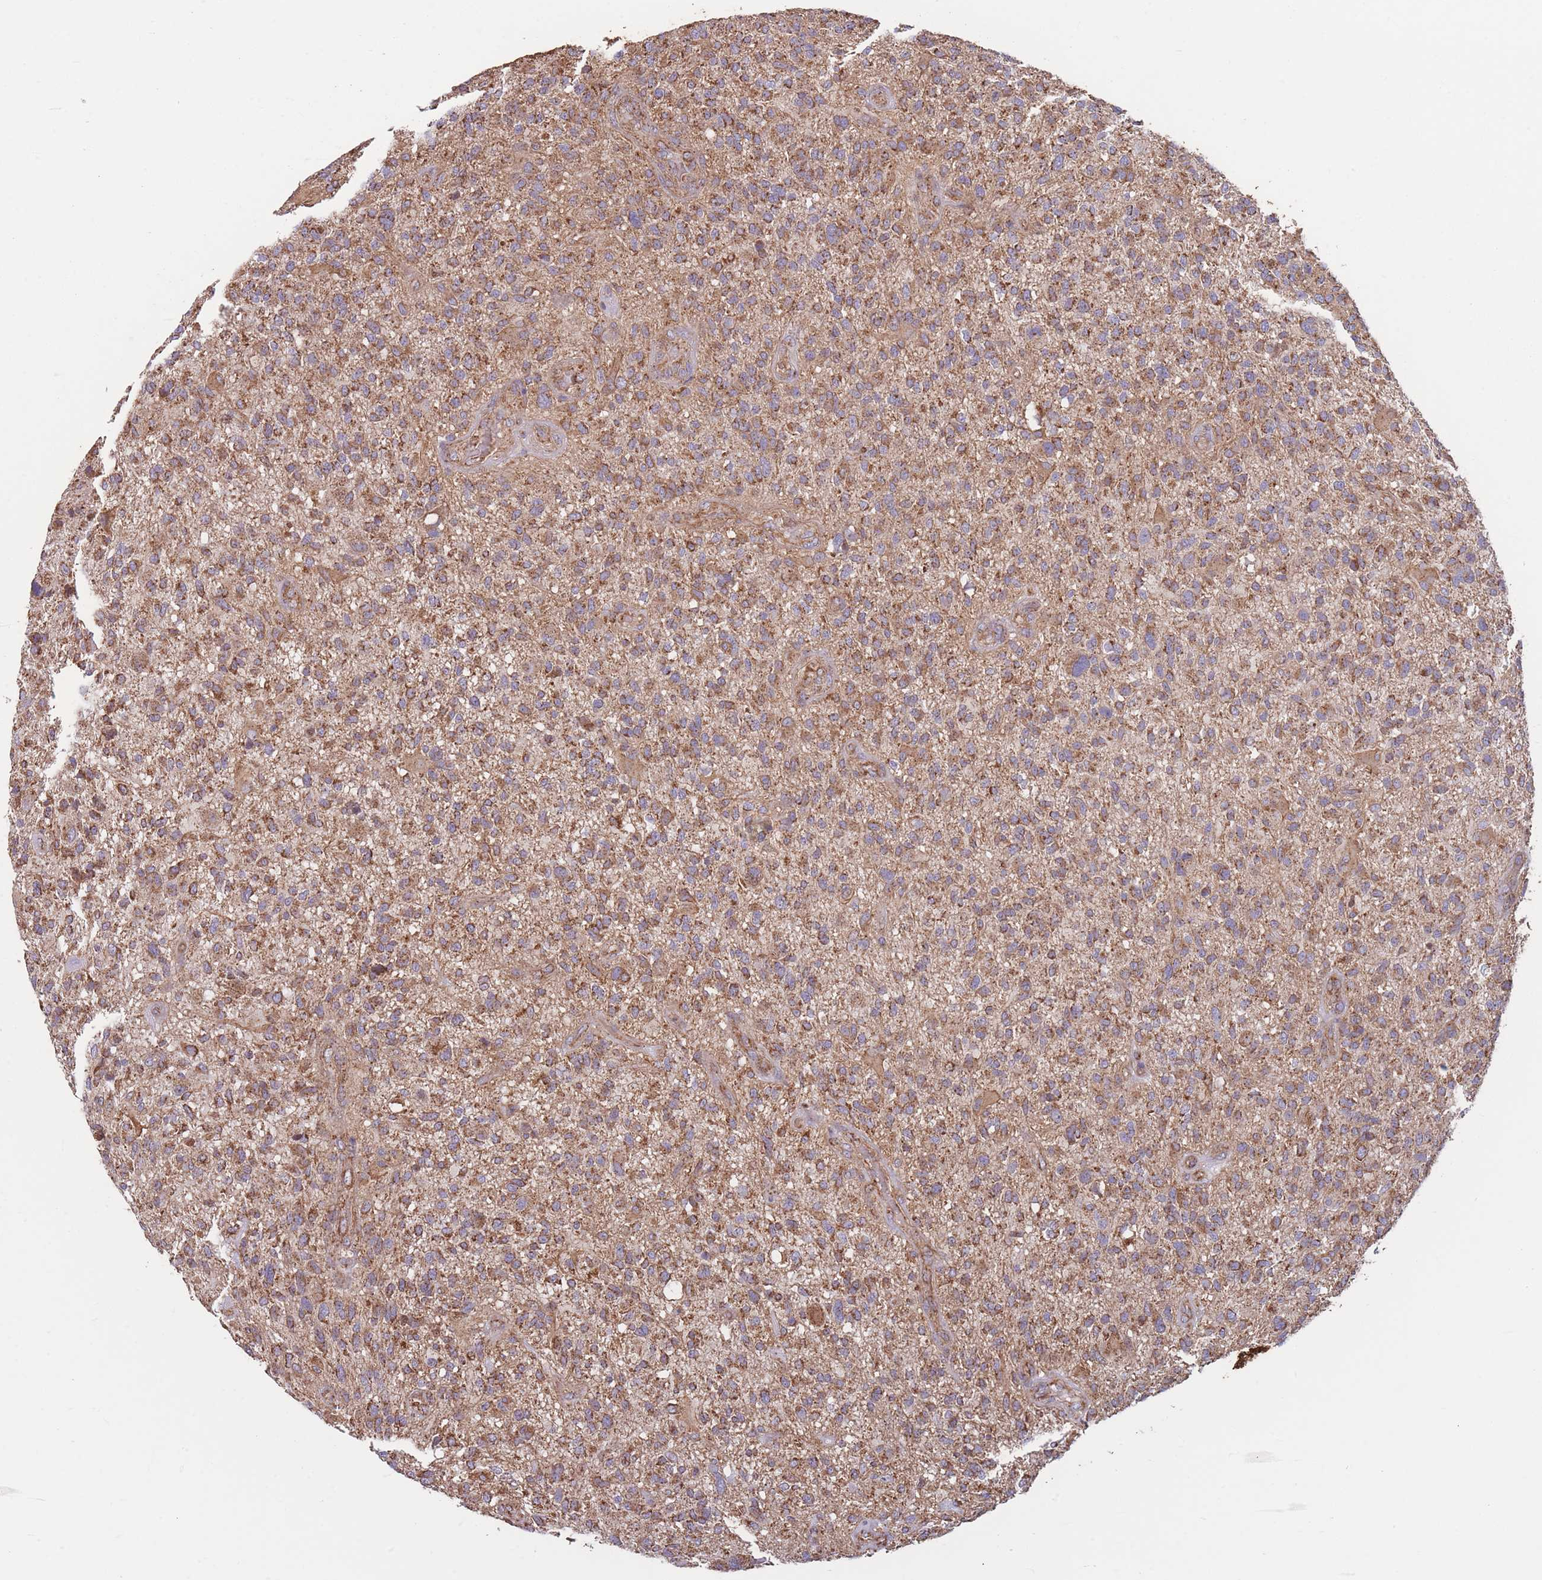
{"staining": {"intensity": "moderate", "quantity": ">75%", "location": "cytoplasmic/membranous"}, "tissue": "glioma", "cell_type": "Tumor cells", "image_type": "cancer", "snomed": [{"axis": "morphology", "description": "Glioma, malignant, High grade"}, {"axis": "topography", "description": "Brain"}], "caption": "IHC (DAB) staining of malignant glioma (high-grade) displays moderate cytoplasmic/membranous protein positivity in about >75% of tumor cells.", "gene": "KIF16B", "patient": {"sex": "male", "age": 47}}